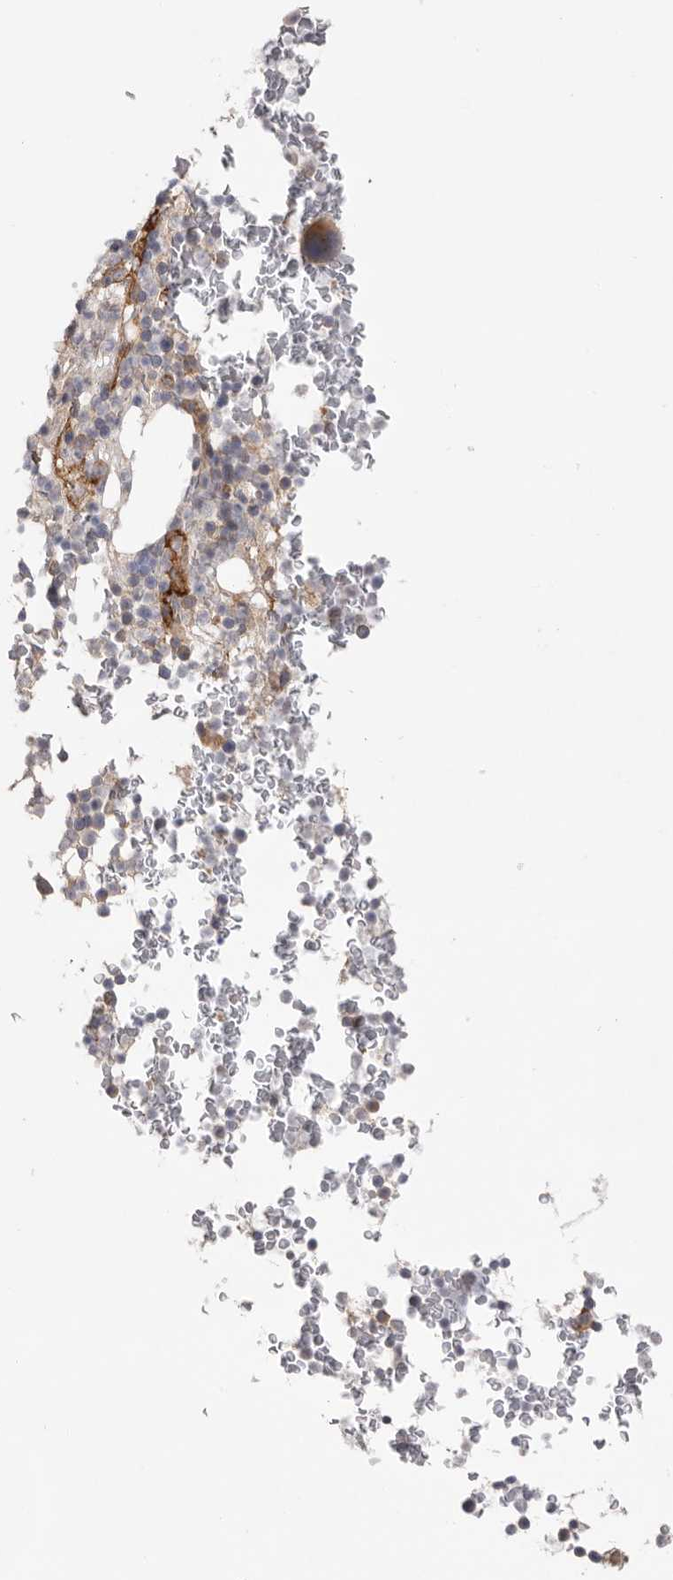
{"staining": {"intensity": "moderate", "quantity": "<25%", "location": "cytoplasmic/membranous"}, "tissue": "bone marrow", "cell_type": "Hematopoietic cells", "image_type": "normal", "snomed": [{"axis": "morphology", "description": "Normal tissue, NOS"}, {"axis": "topography", "description": "Bone marrow"}], "caption": "Immunohistochemistry of unremarkable human bone marrow displays low levels of moderate cytoplasmic/membranous positivity in approximately <25% of hematopoietic cells. (IHC, brightfield microscopy, high magnification).", "gene": "LRRC66", "patient": {"sex": "male", "age": 58}}